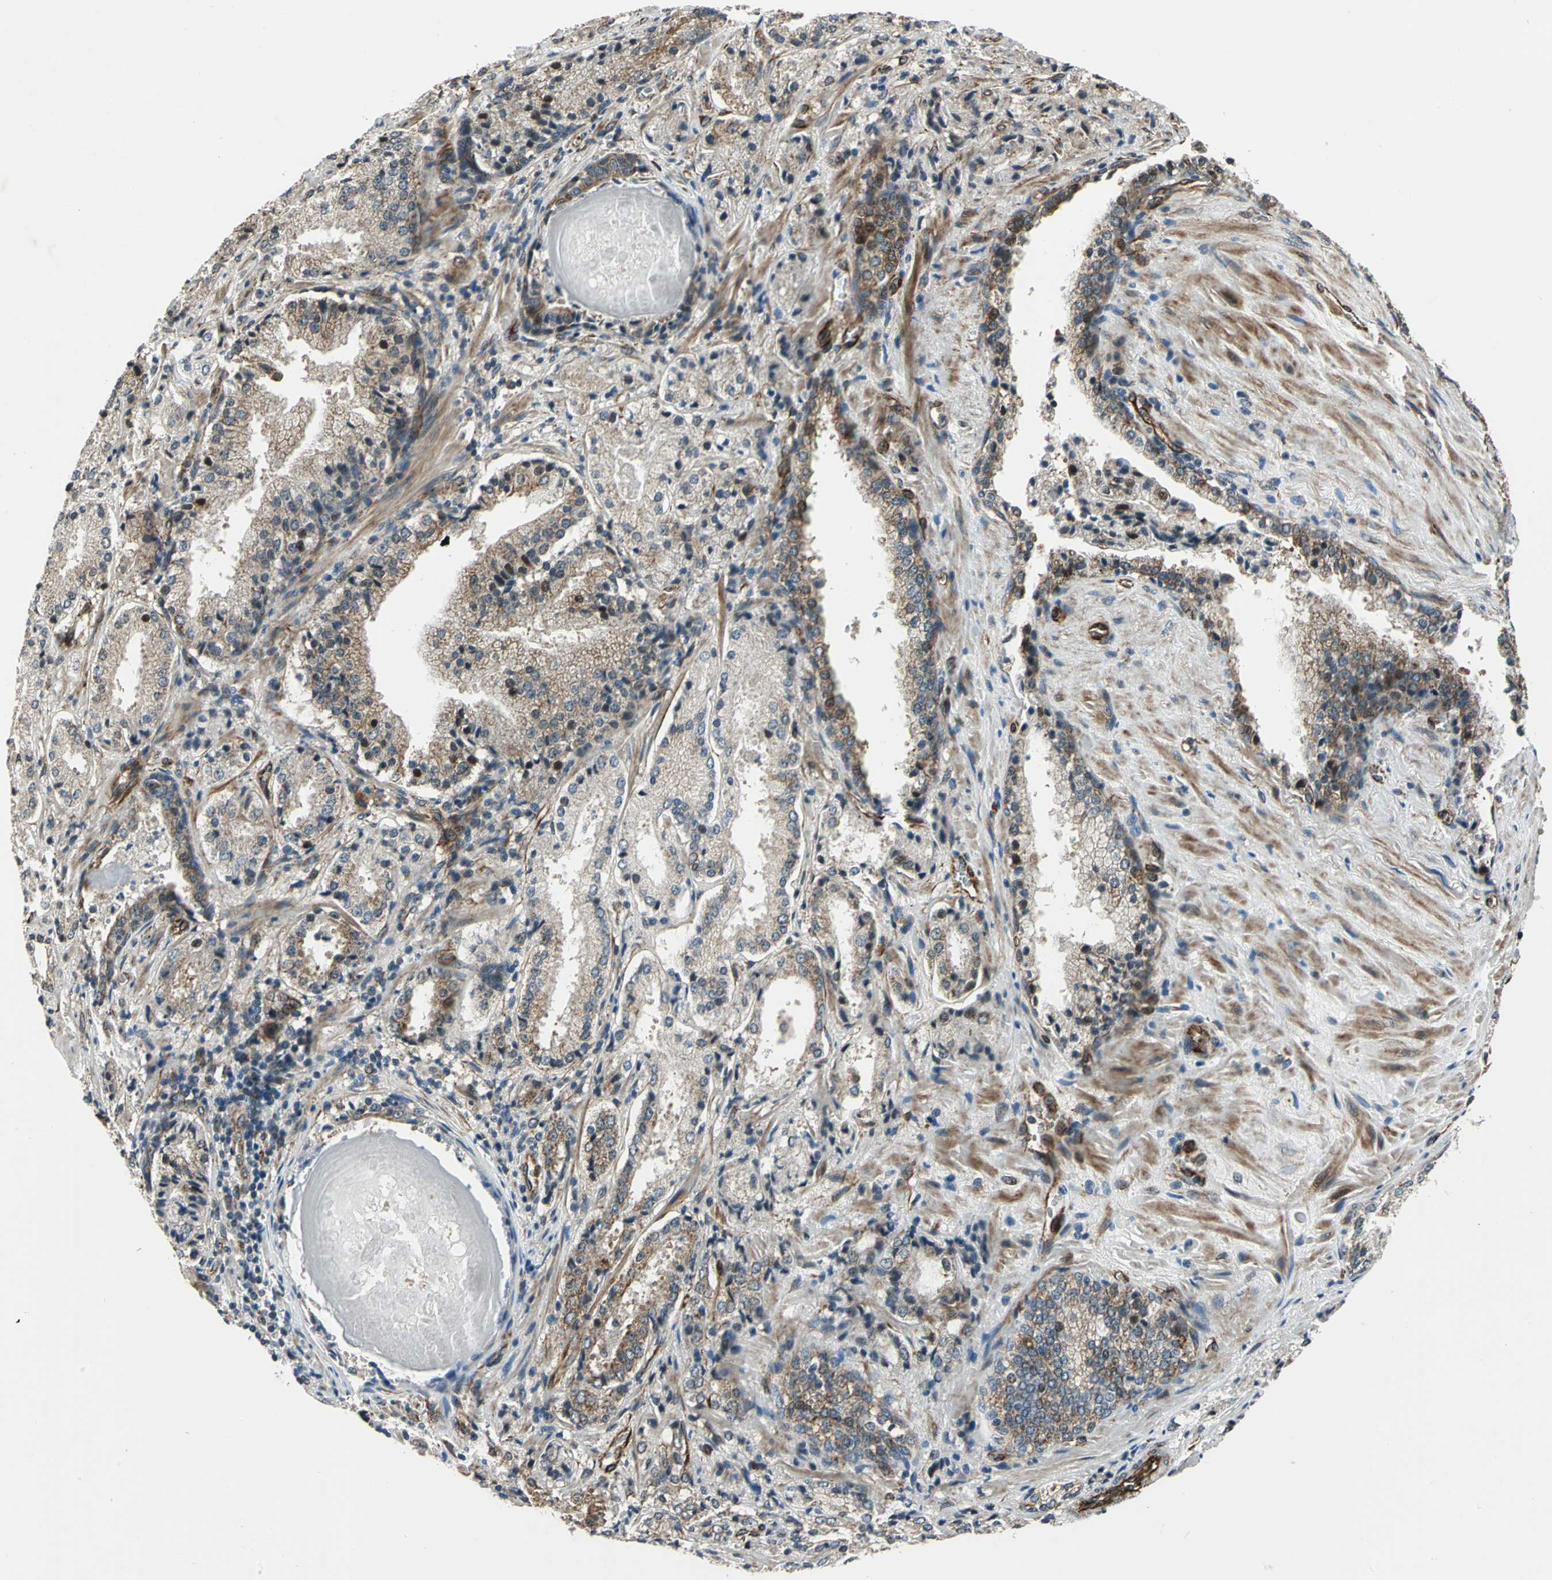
{"staining": {"intensity": "strong", "quantity": ">75%", "location": "cytoplasmic/membranous"}, "tissue": "prostate cancer", "cell_type": "Tumor cells", "image_type": "cancer", "snomed": [{"axis": "morphology", "description": "Adenocarcinoma, High grade"}, {"axis": "topography", "description": "Prostate"}], "caption": "The photomicrograph reveals a brown stain indicating the presence of a protein in the cytoplasmic/membranous of tumor cells in prostate cancer.", "gene": "EXD2", "patient": {"sex": "male", "age": 58}}